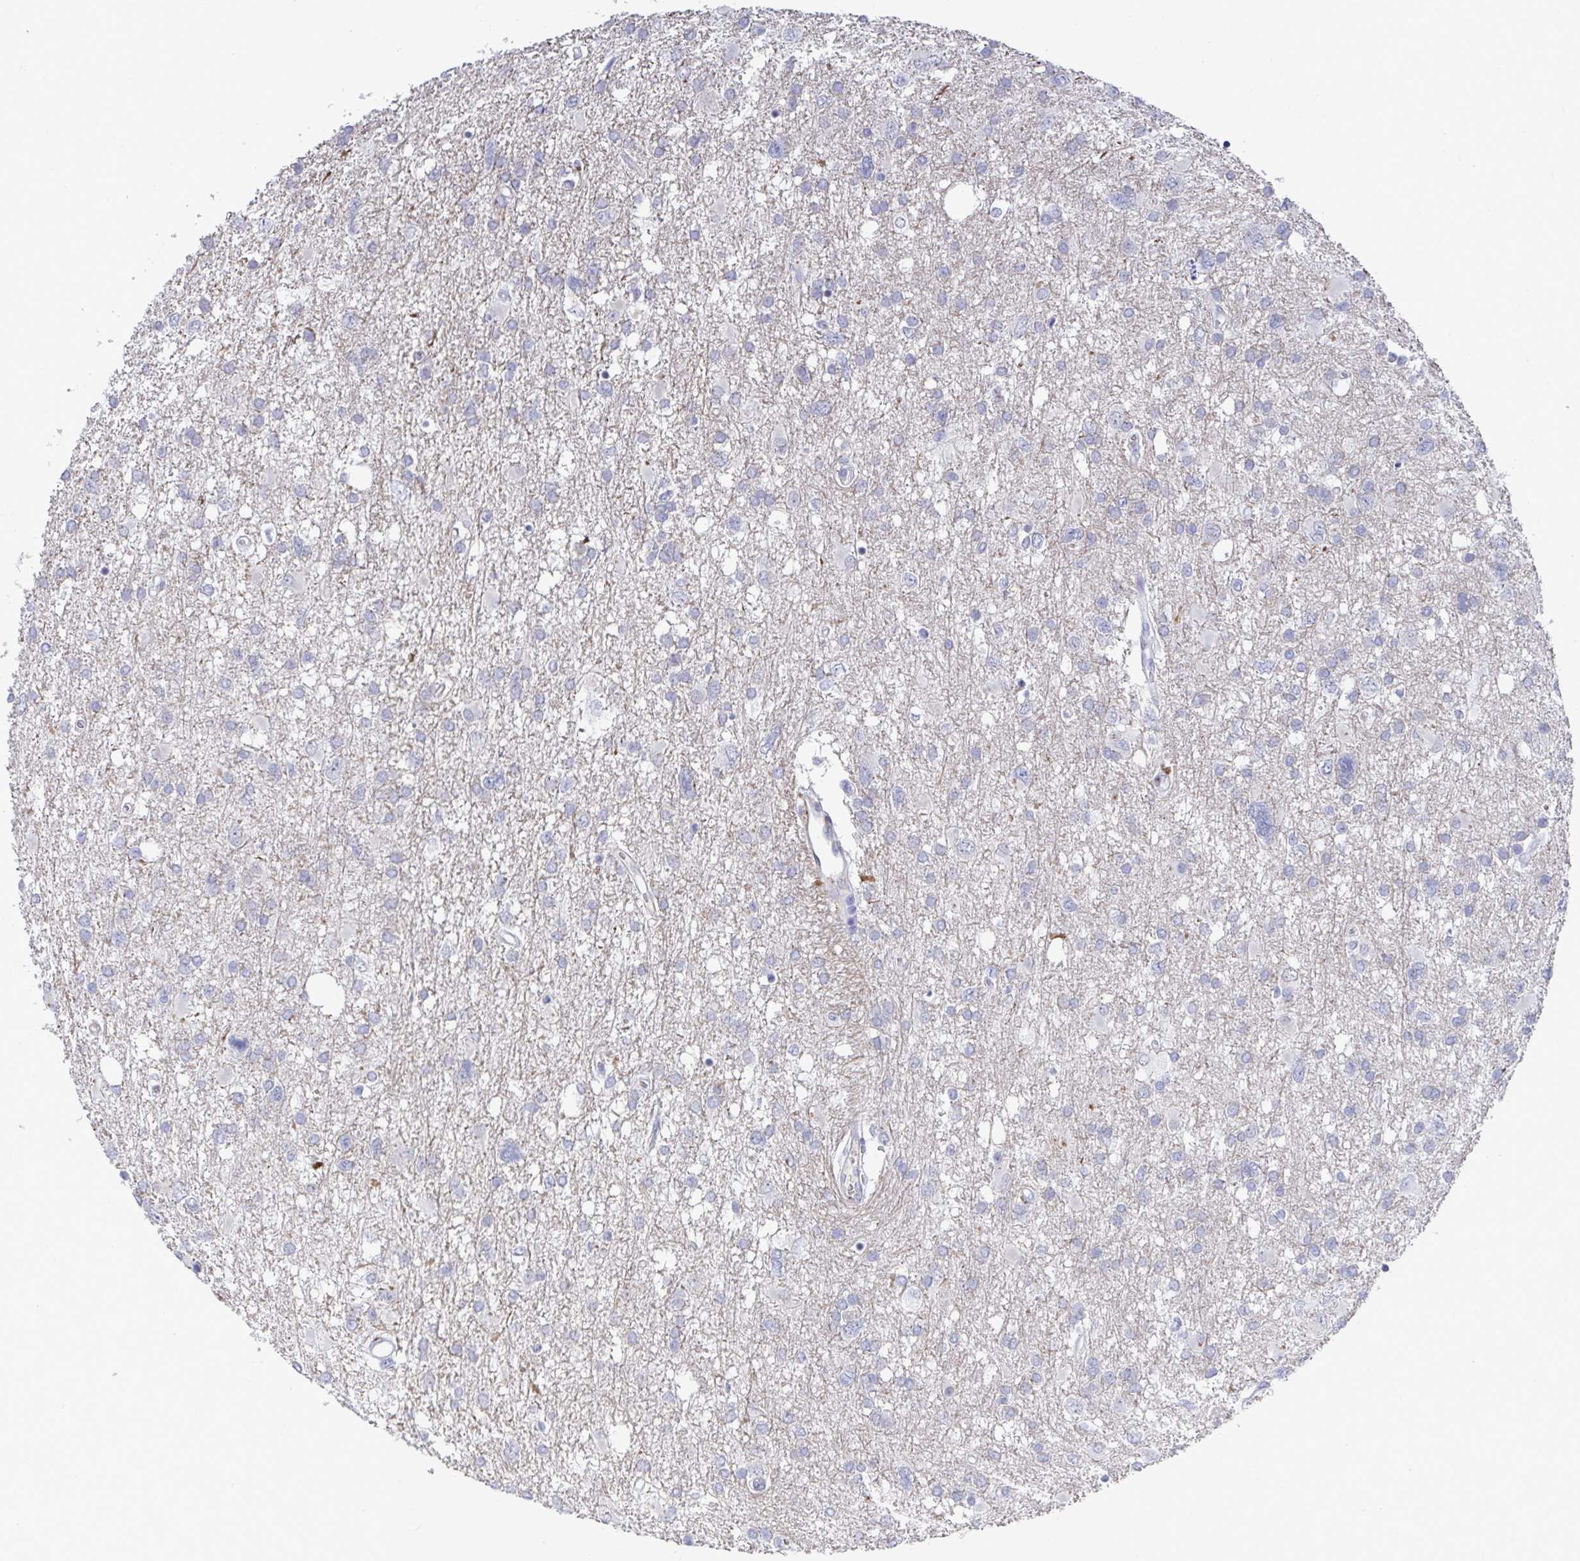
{"staining": {"intensity": "negative", "quantity": "none", "location": "none"}, "tissue": "glioma", "cell_type": "Tumor cells", "image_type": "cancer", "snomed": [{"axis": "morphology", "description": "Glioma, malignant, High grade"}, {"axis": "topography", "description": "Brain"}], "caption": "An IHC micrograph of glioma is shown. There is no staining in tumor cells of glioma.", "gene": "TAS2R39", "patient": {"sex": "male", "age": 61}}